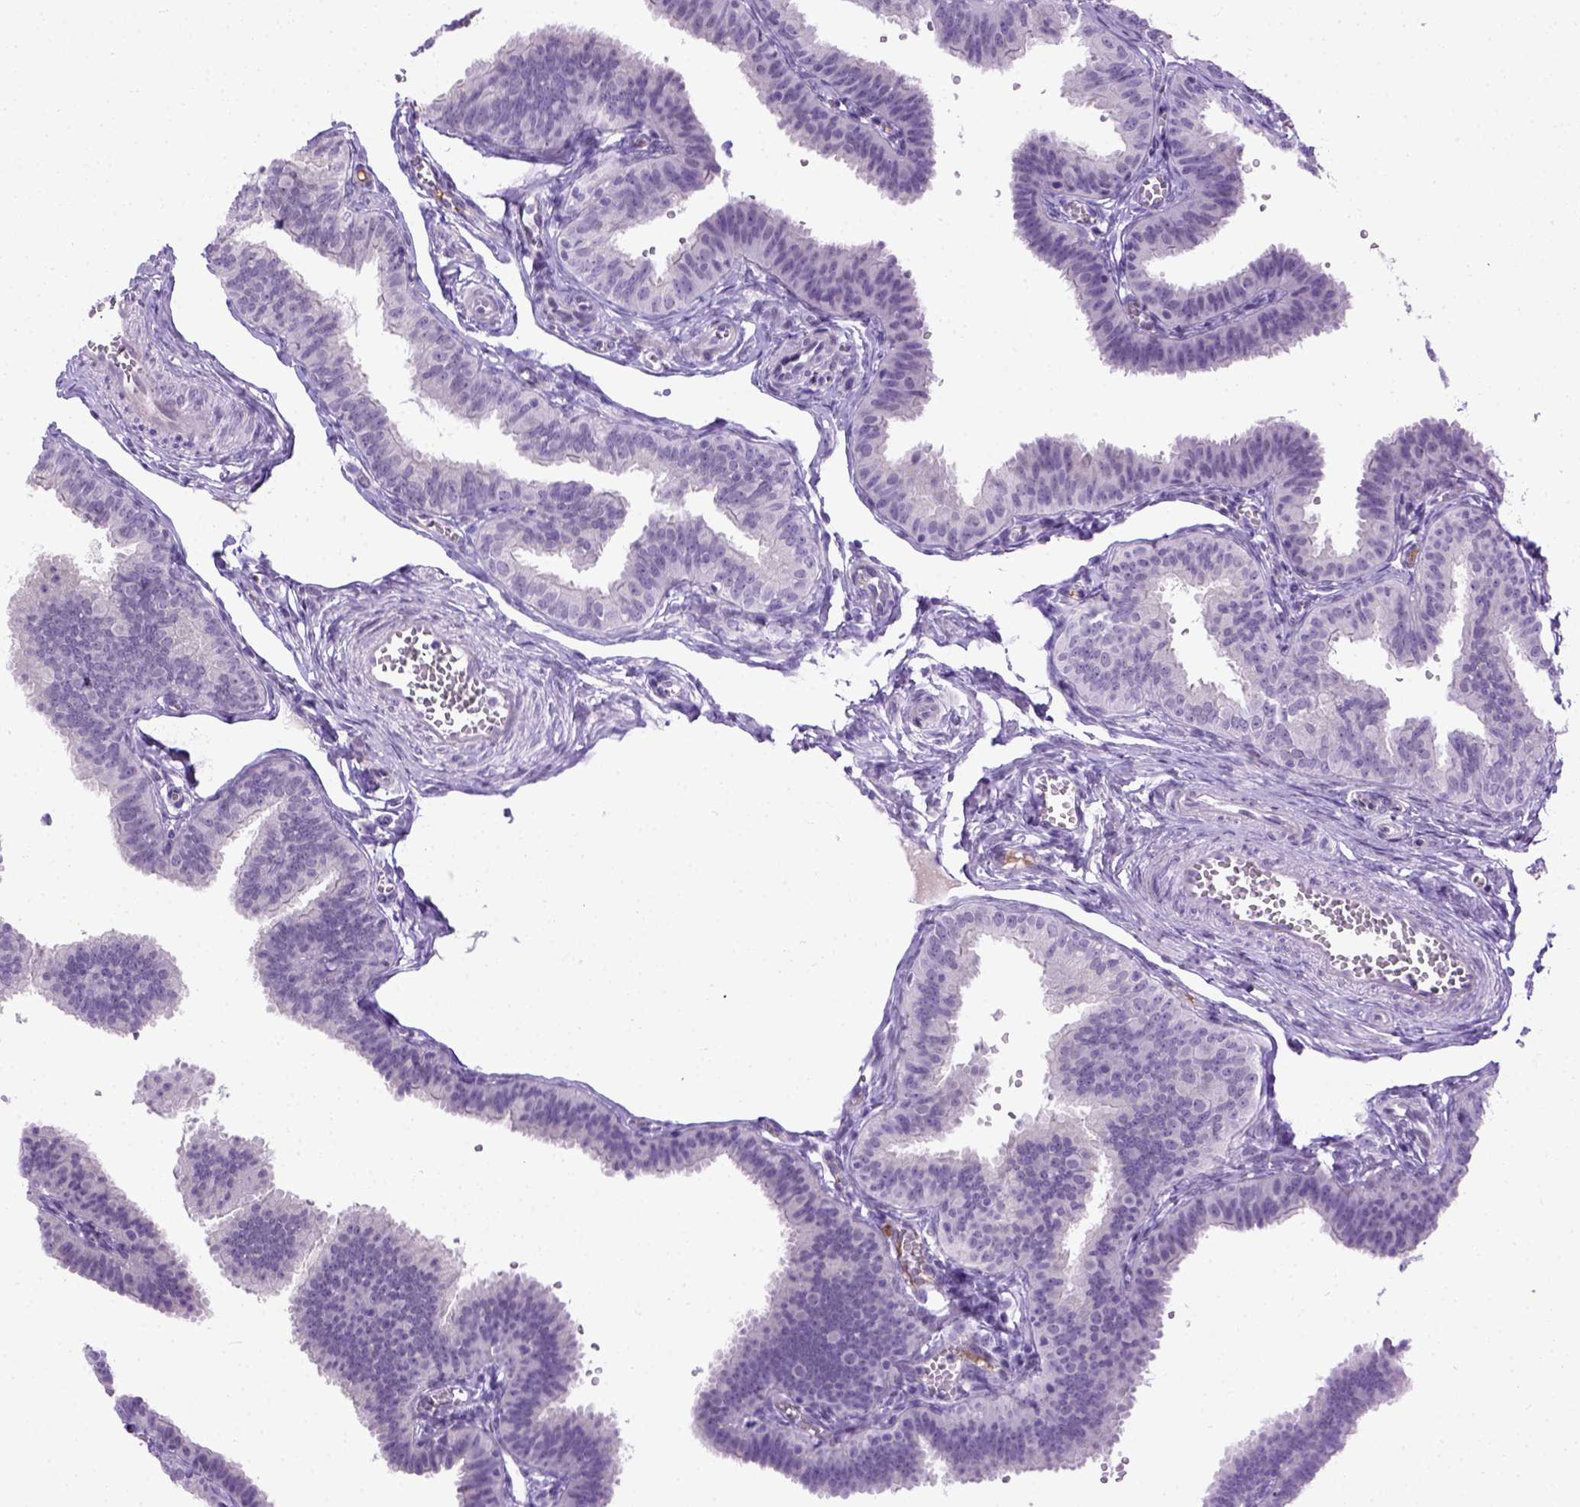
{"staining": {"intensity": "negative", "quantity": "none", "location": "none"}, "tissue": "fallopian tube", "cell_type": "Glandular cells", "image_type": "normal", "snomed": [{"axis": "morphology", "description": "Normal tissue, NOS"}, {"axis": "topography", "description": "Fallopian tube"}], "caption": "Human fallopian tube stained for a protein using IHC displays no expression in glandular cells.", "gene": "FAM184B", "patient": {"sex": "female", "age": 25}}